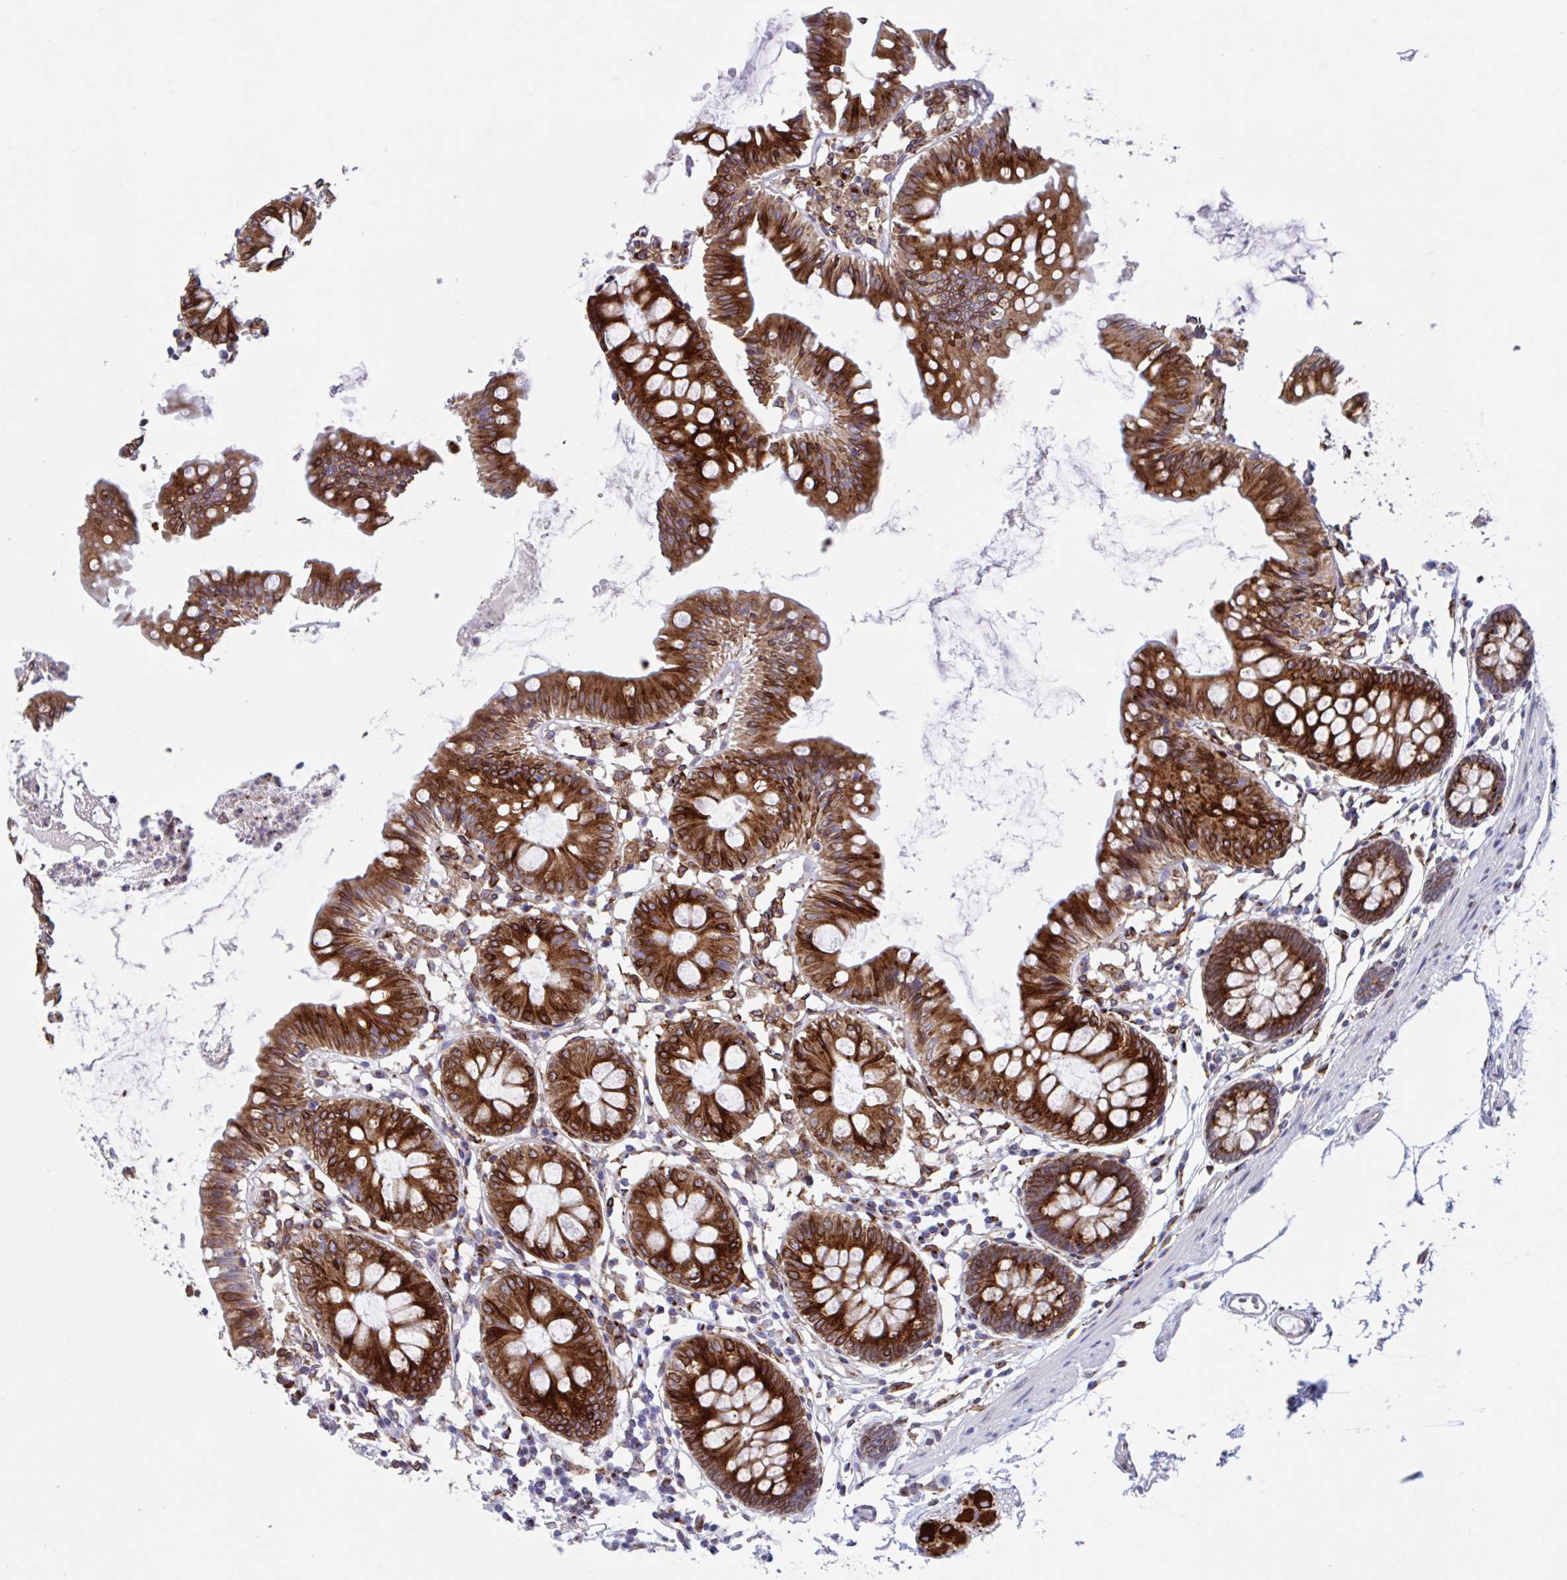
{"staining": {"intensity": "strong", "quantity": "<25%", "location": "cytoplasmic/membranous"}, "tissue": "colon", "cell_type": "Endothelial cells", "image_type": "normal", "snomed": [{"axis": "morphology", "description": "Normal tissue, NOS"}, {"axis": "topography", "description": "Colon"}], "caption": "Immunohistochemical staining of normal human colon shows strong cytoplasmic/membranous protein positivity in about <25% of endothelial cells. The staining is performed using DAB brown chromogen to label protein expression. The nuclei are counter-stained blue using hematoxylin.", "gene": "RFK", "patient": {"sex": "female", "age": 84}}